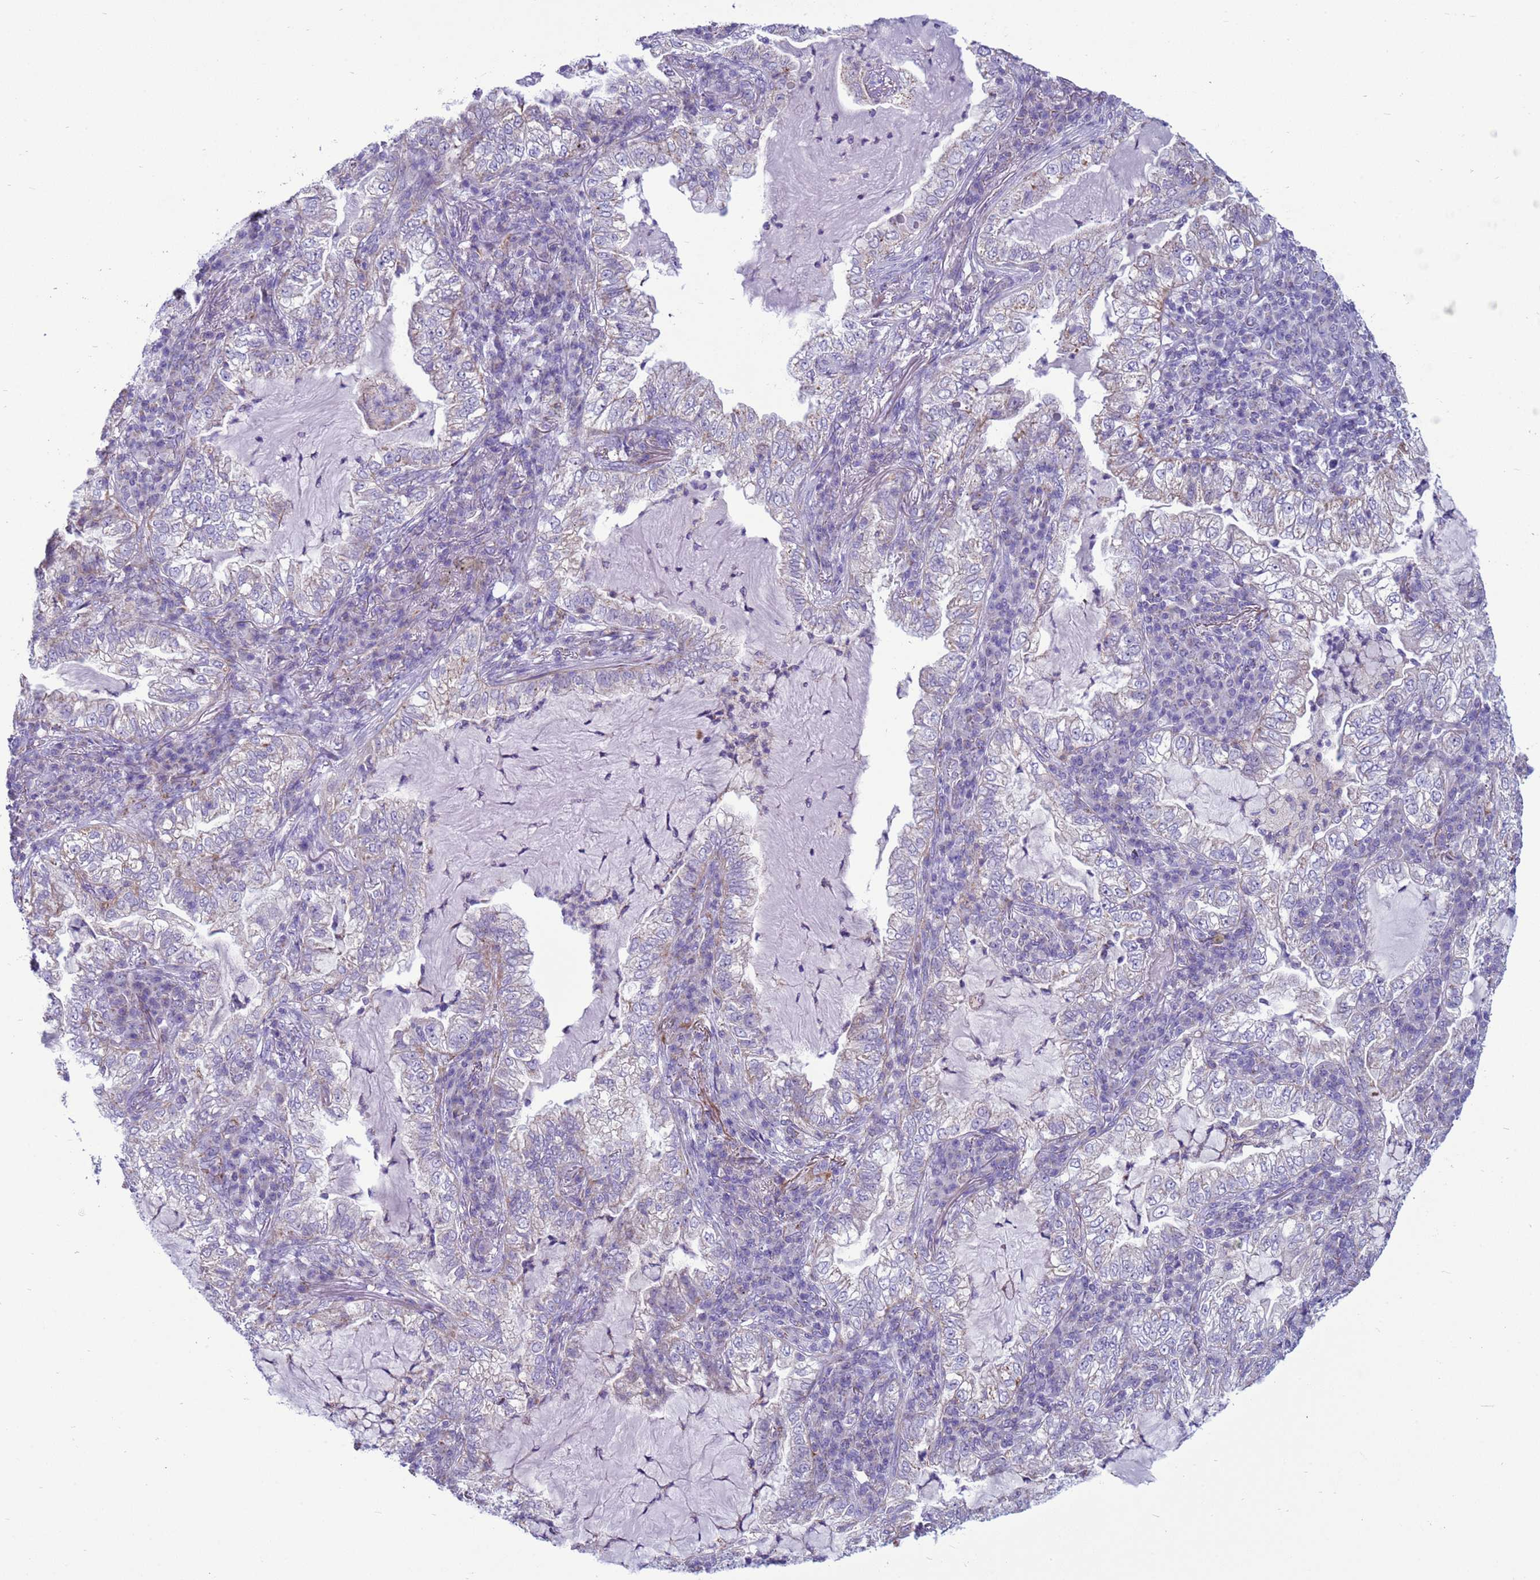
{"staining": {"intensity": "weak", "quantity": "<25%", "location": "cytoplasmic/membranous"}, "tissue": "lung cancer", "cell_type": "Tumor cells", "image_type": "cancer", "snomed": [{"axis": "morphology", "description": "Adenocarcinoma, NOS"}, {"axis": "topography", "description": "Lung"}], "caption": "Immunohistochemistry photomicrograph of human lung cancer (adenocarcinoma) stained for a protein (brown), which shows no staining in tumor cells.", "gene": "NCALD", "patient": {"sex": "female", "age": 73}}